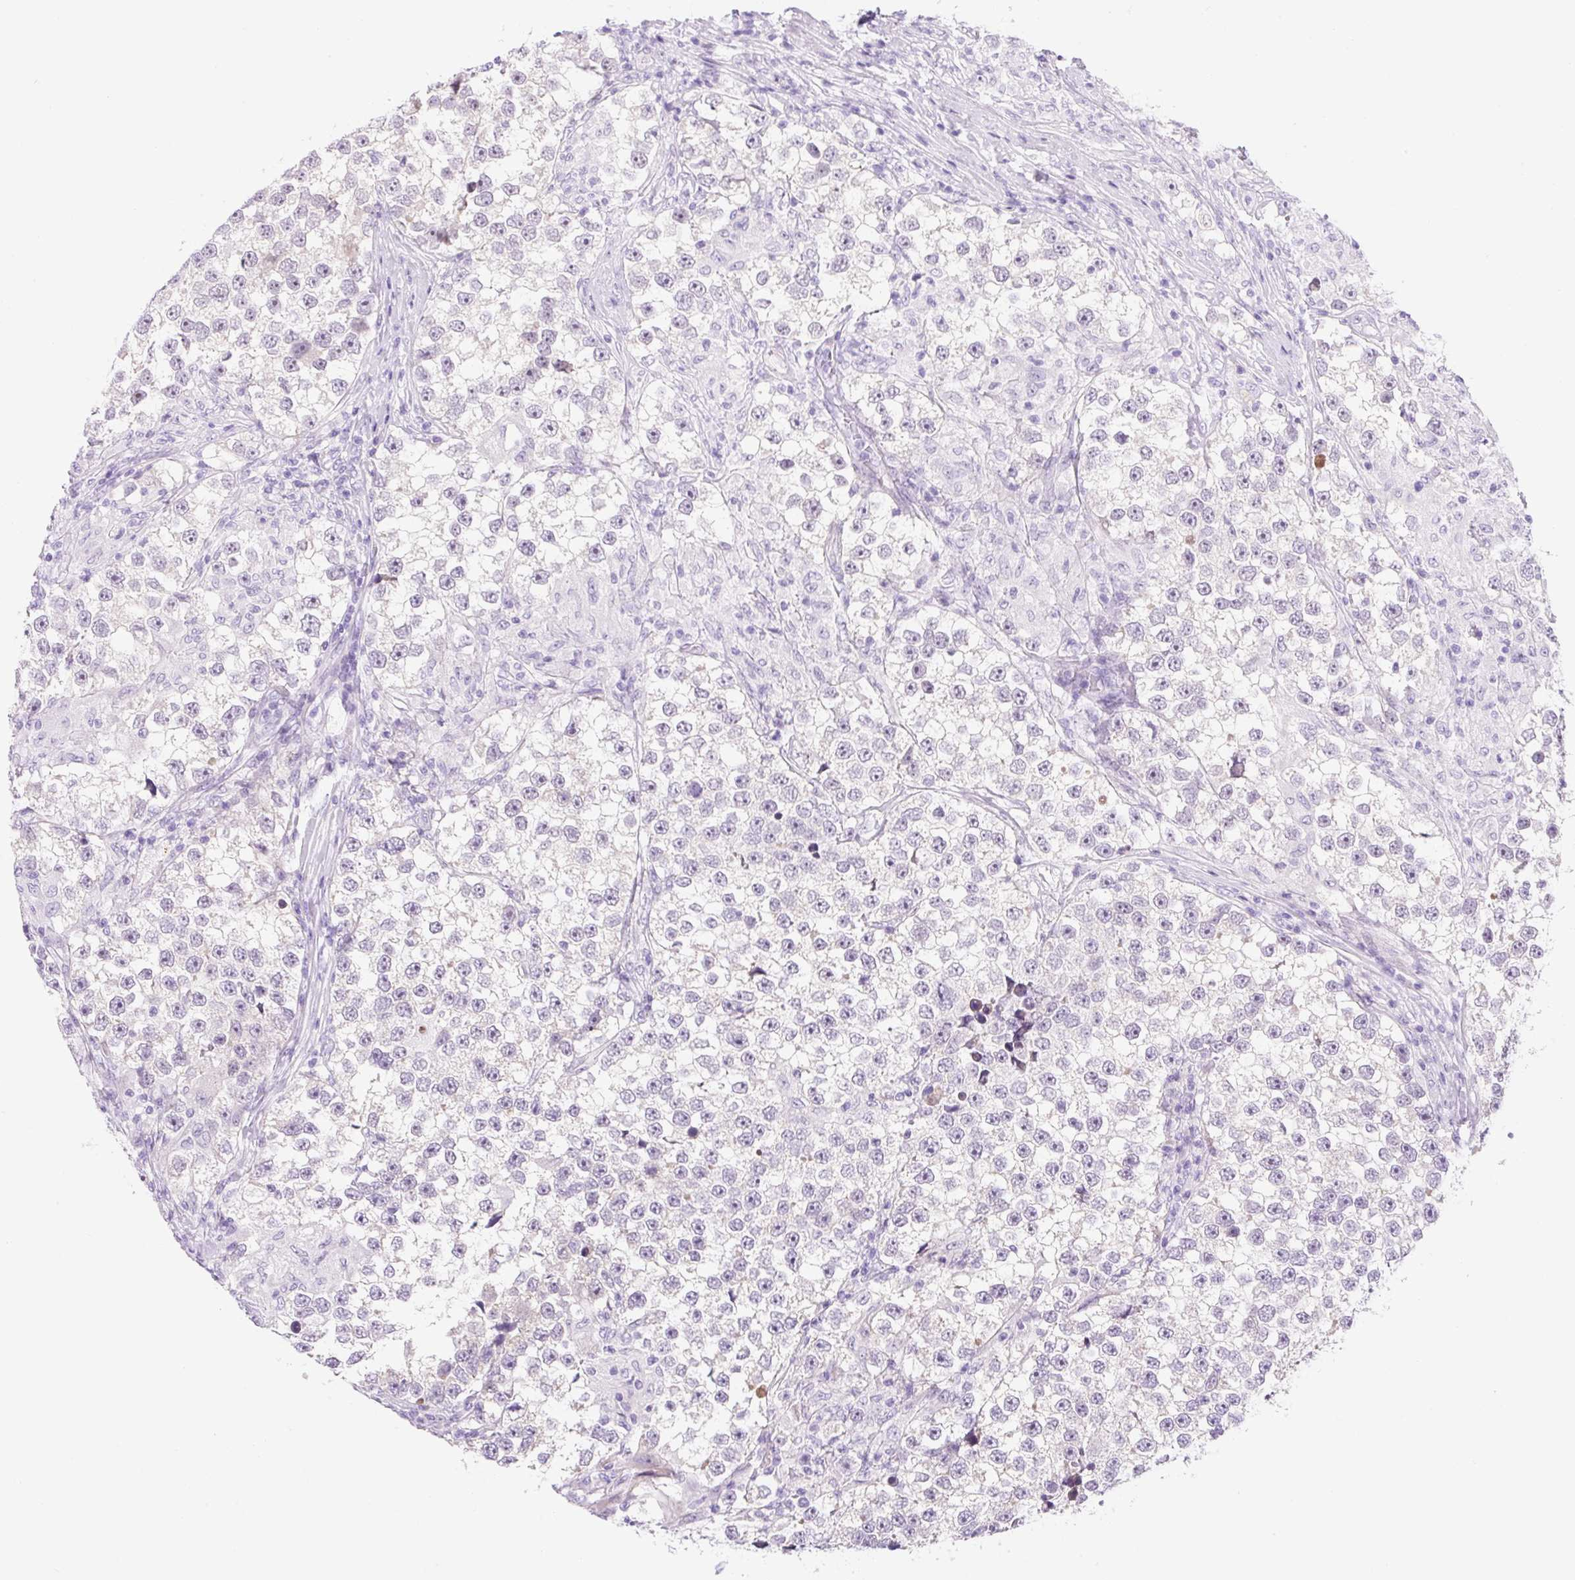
{"staining": {"intensity": "negative", "quantity": "none", "location": "none"}, "tissue": "testis cancer", "cell_type": "Tumor cells", "image_type": "cancer", "snomed": [{"axis": "morphology", "description": "Seminoma, NOS"}, {"axis": "topography", "description": "Testis"}], "caption": "This is an immunohistochemistry (IHC) histopathology image of human seminoma (testis). There is no expression in tumor cells.", "gene": "ZNF121", "patient": {"sex": "male", "age": 46}}